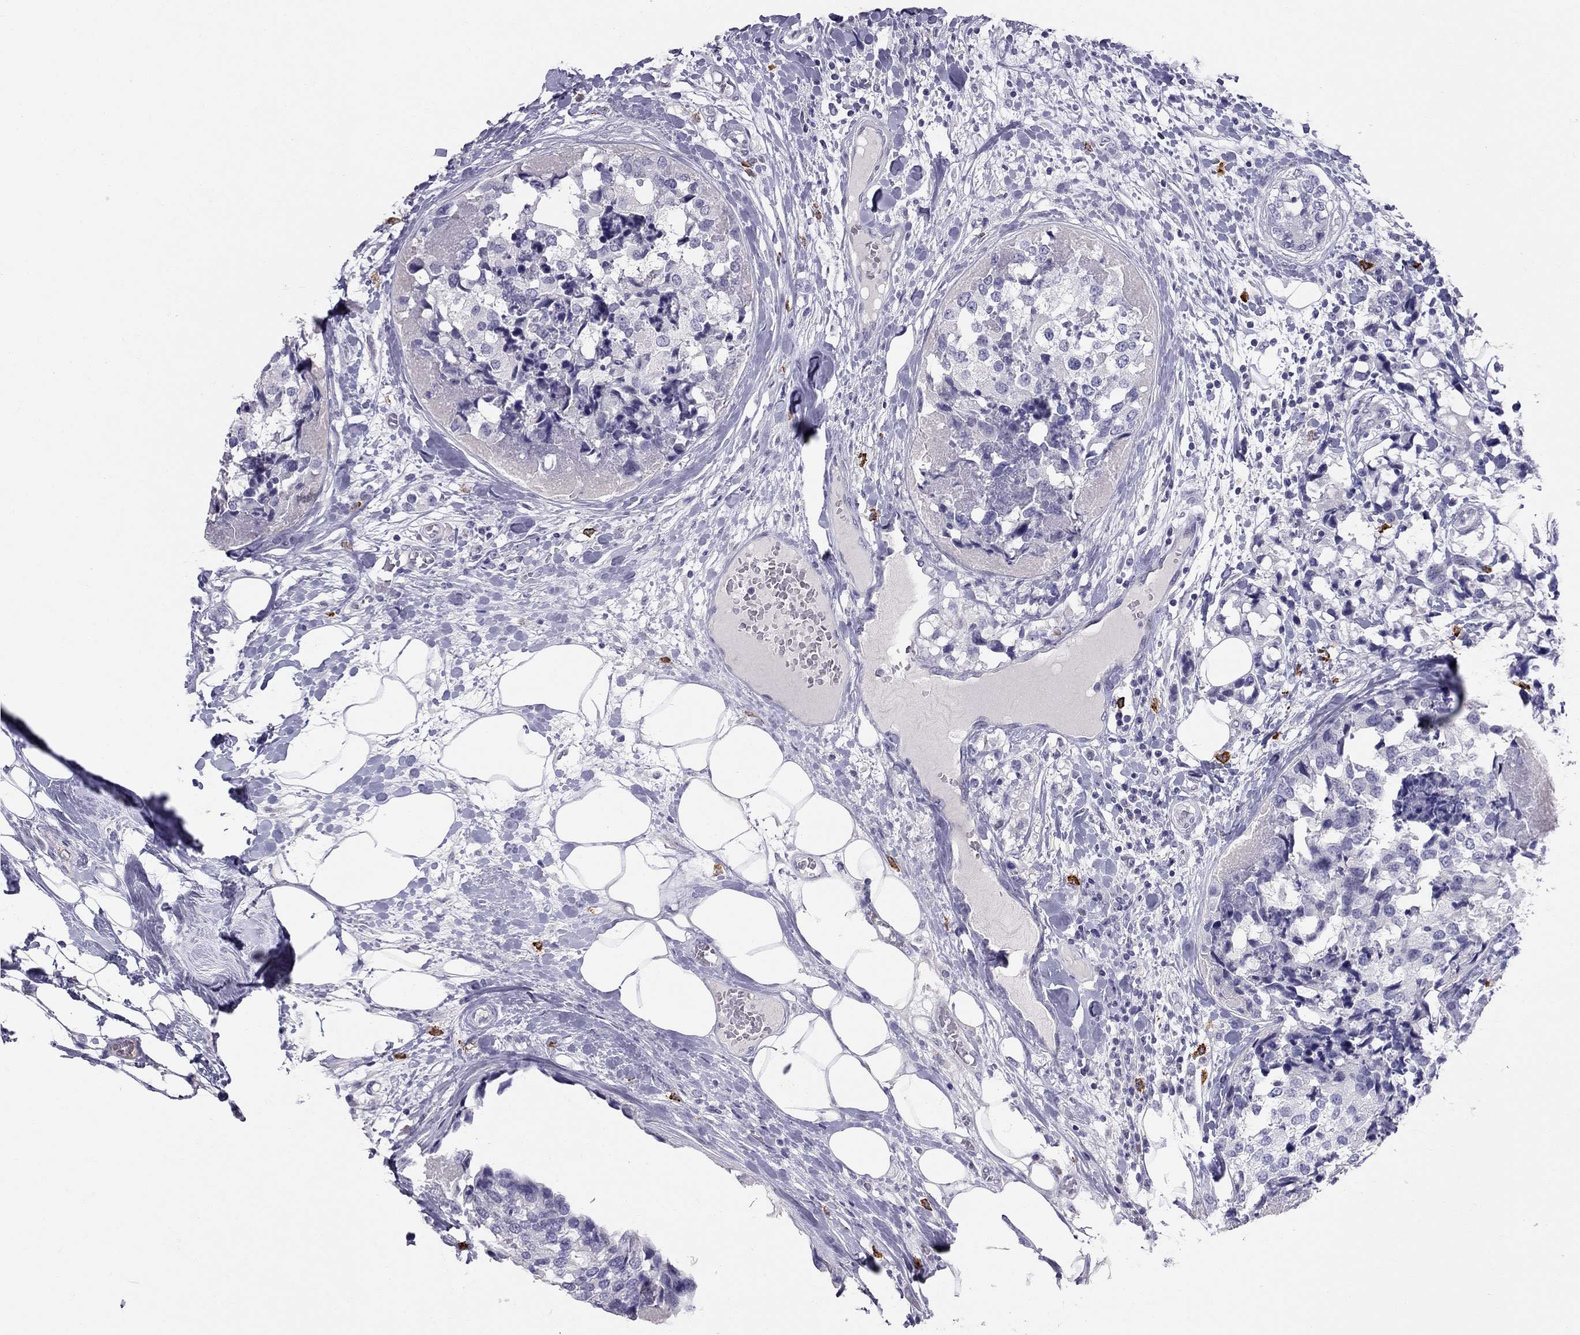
{"staining": {"intensity": "negative", "quantity": "none", "location": "none"}, "tissue": "breast cancer", "cell_type": "Tumor cells", "image_type": "cancer", "snomed": [{"axis": "morphology", "description": "Lobular carcinoma"}, {"axis": "topography", "description": "Breast"}], "caption": "A photomicrograph of breast cancer stained for a protein demonstrates no brown staining in tumor cells.", "gene": "IL17REL", "patient": {"sex": "female", "age": 59}}